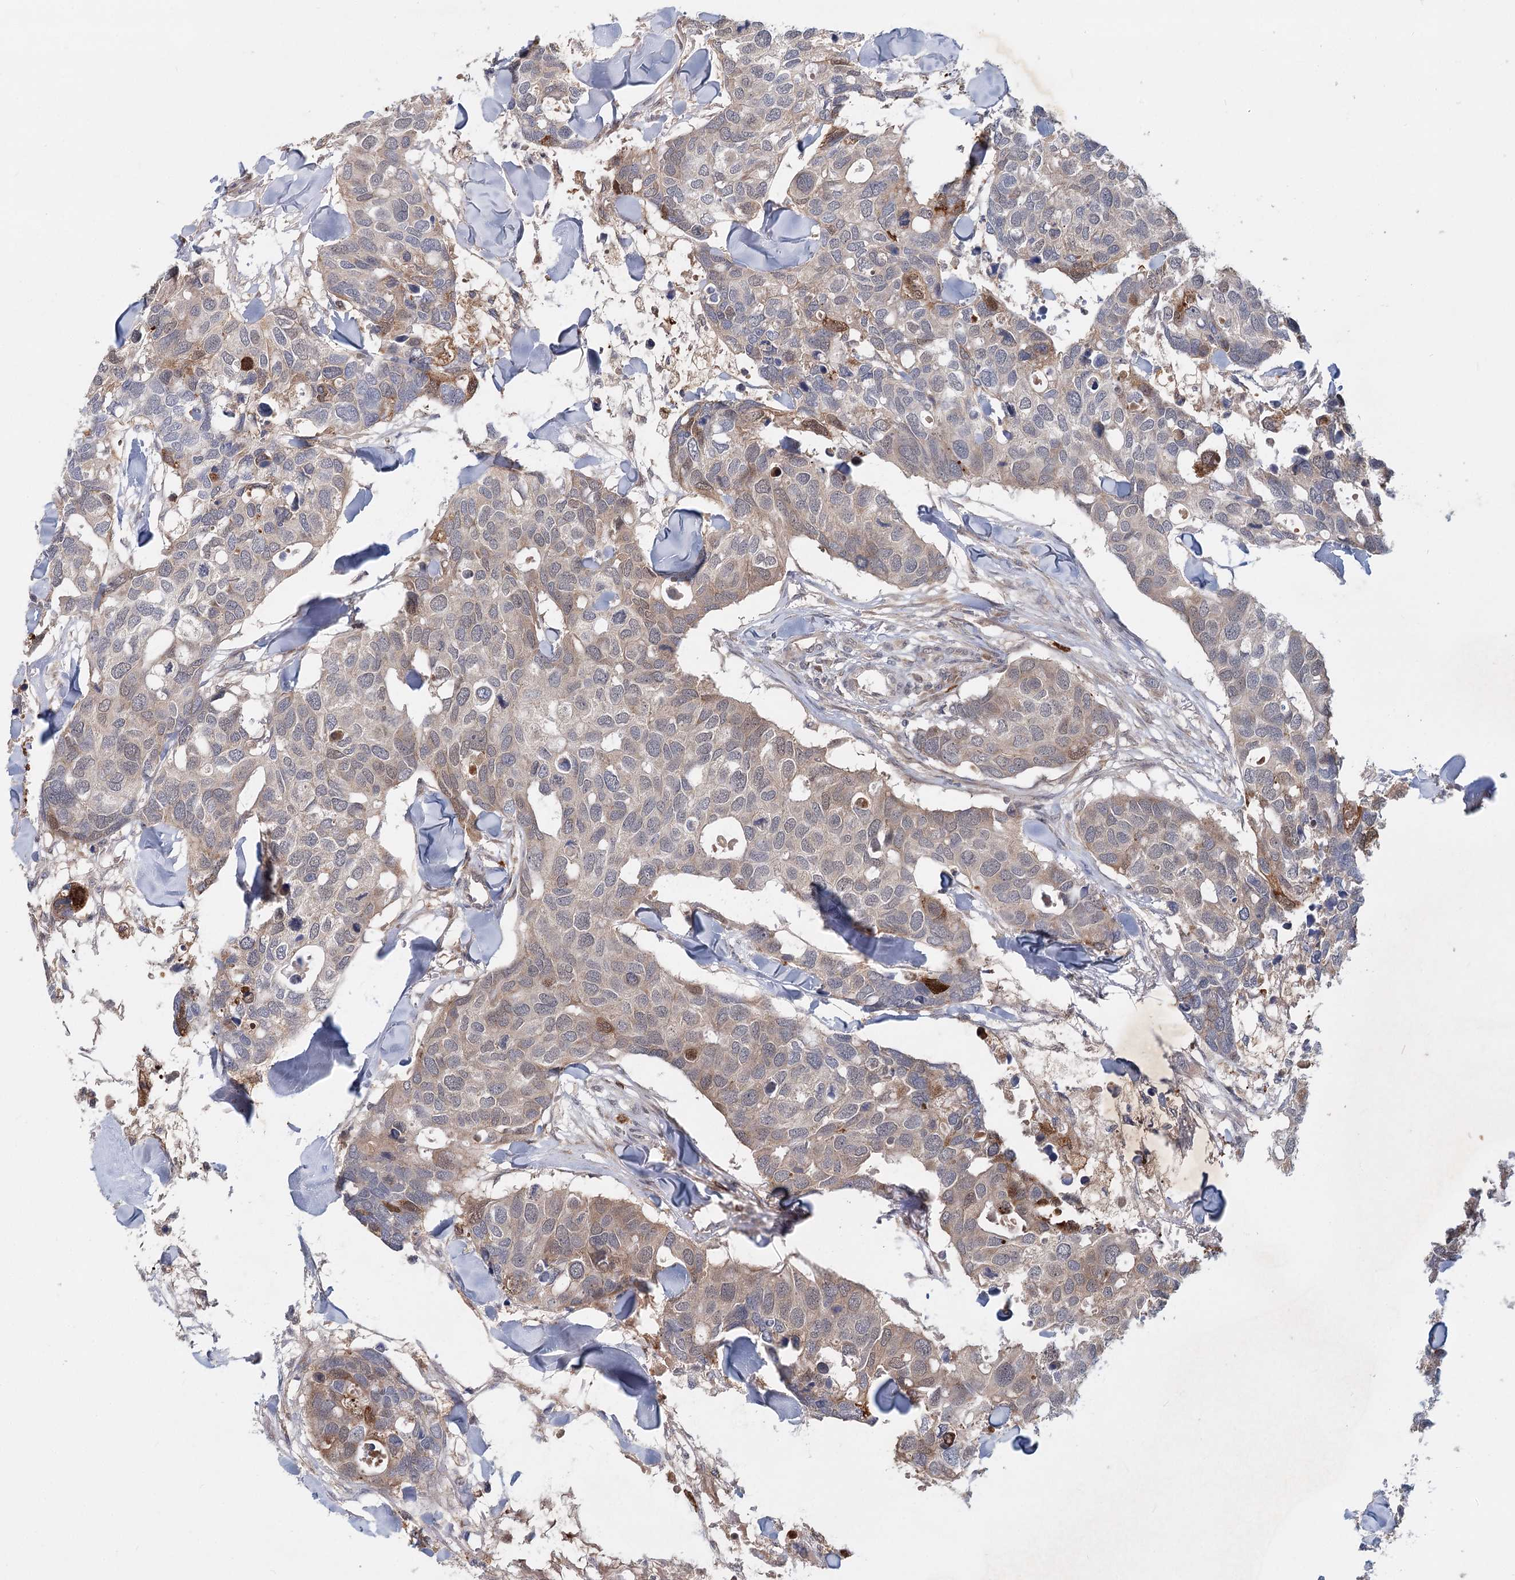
{"staining": {"intensity": "weak", "quantity": "<25%", "location": "cytoplasmic/membranous"}, "tissue": "breast cancer", "cell_type": "Tumor cells", "image_type": "cancer", "snomed": [{"axis": "morphology", "description": "Duct carcinoma"}, {"axis": "topography", "description": "Breast"}], "caption": "Human invasive ductal carcinoma (breast) stained for a protein using IHC reveals no staining in tumor cells.", "gene": "AP3B1", "patient": {"sex": "female", "age": 83}}